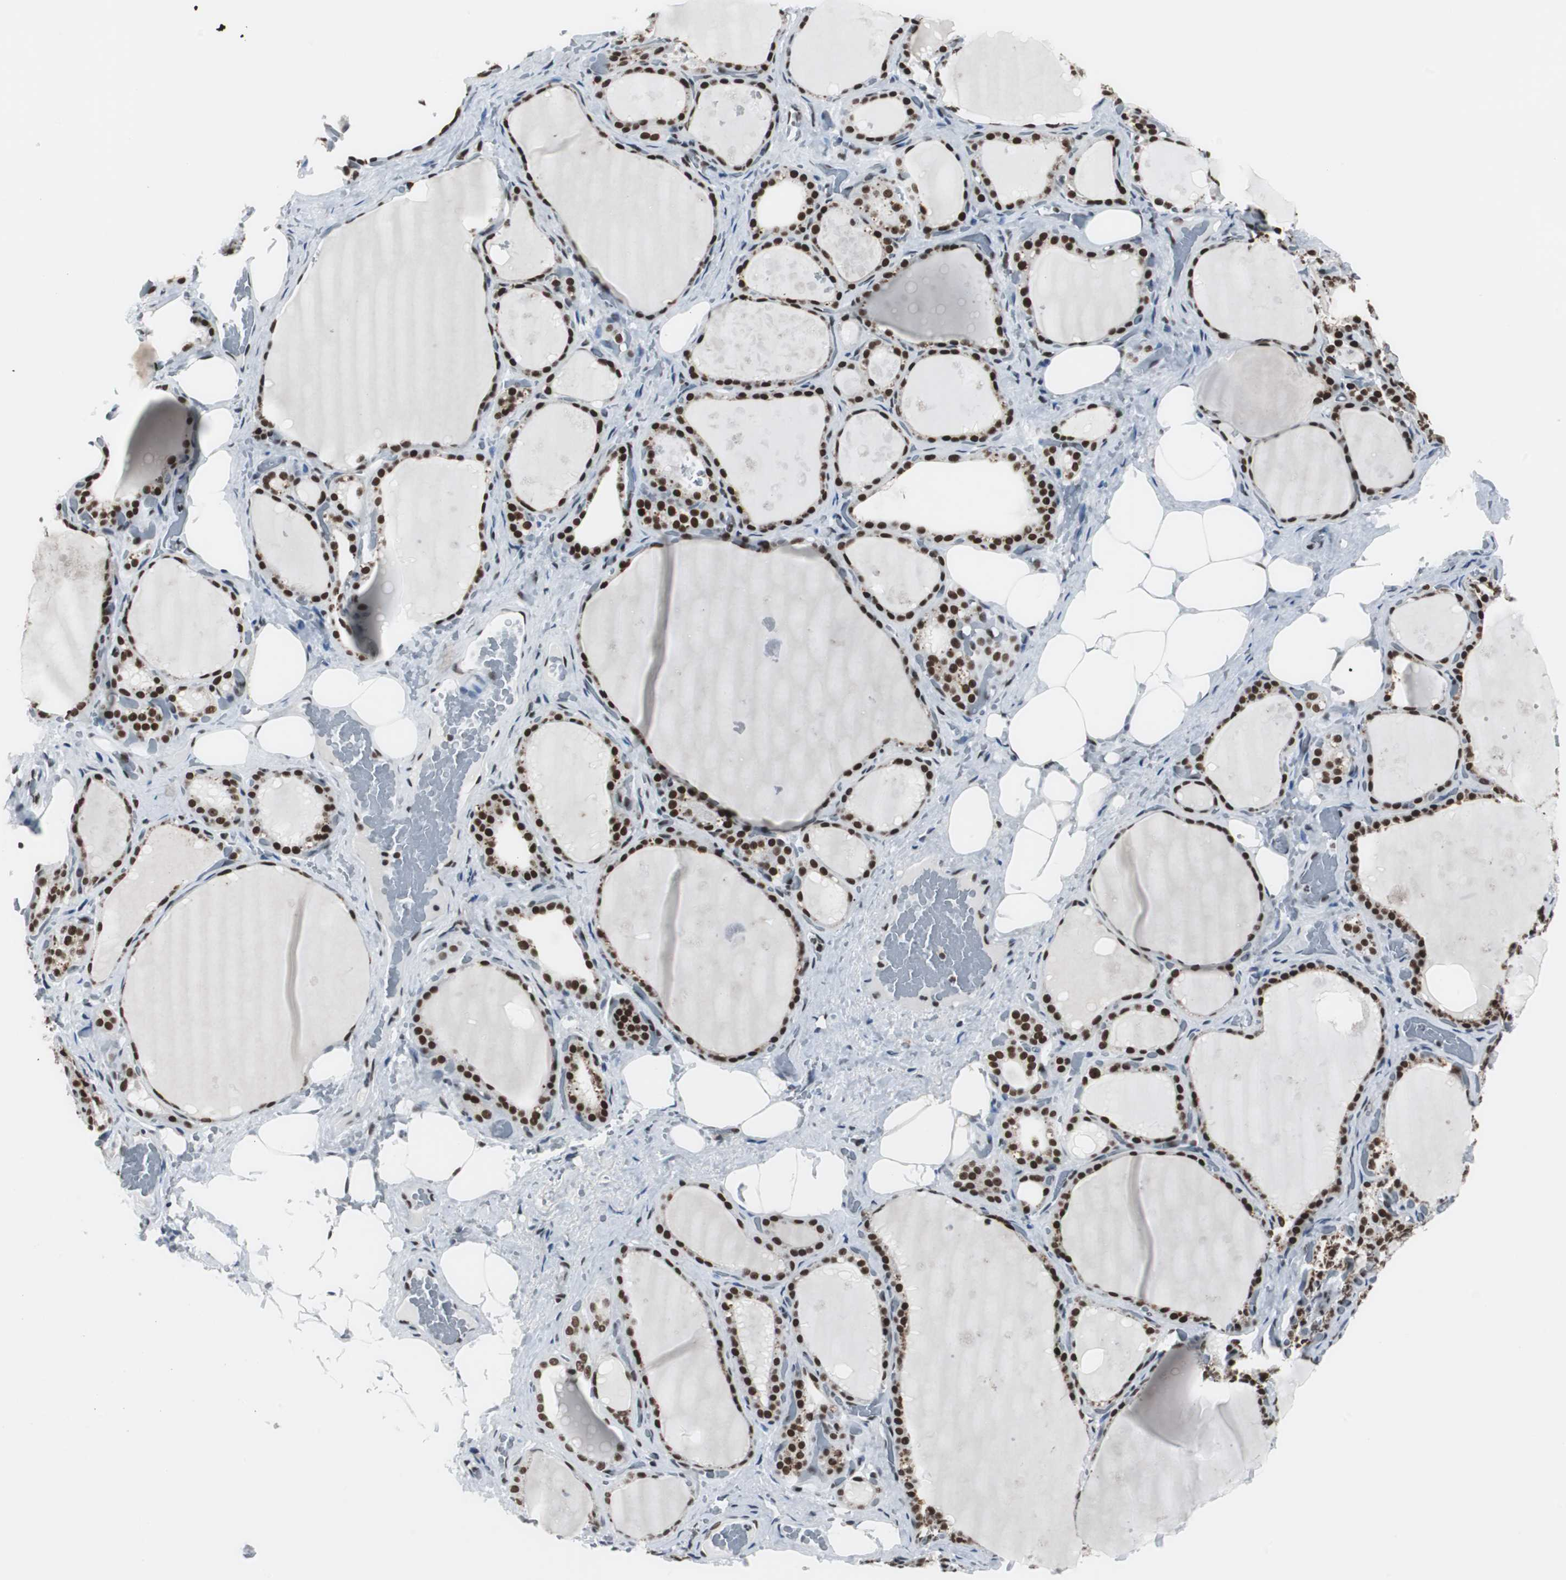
{"staining": {"intensity": "strong", "quantity": ">75%", "location": "nuclear"}, "tissue": "thyroid gland", "cell_type": "Glandular cells", "image_type": "normal", "snomed": [{"axis": "morphology", "description": "Normal tissue, NOS"}, {"axis": "topography", "description": "Thyroid gland"}], "caption": "IHC (DAB) staining of unremarkable human thyroid gland displays strong nuclear protein staining in about >75% of glandular cells.", "gene": "XRCC1", "patient": {"sex": "male", "age": 61}}